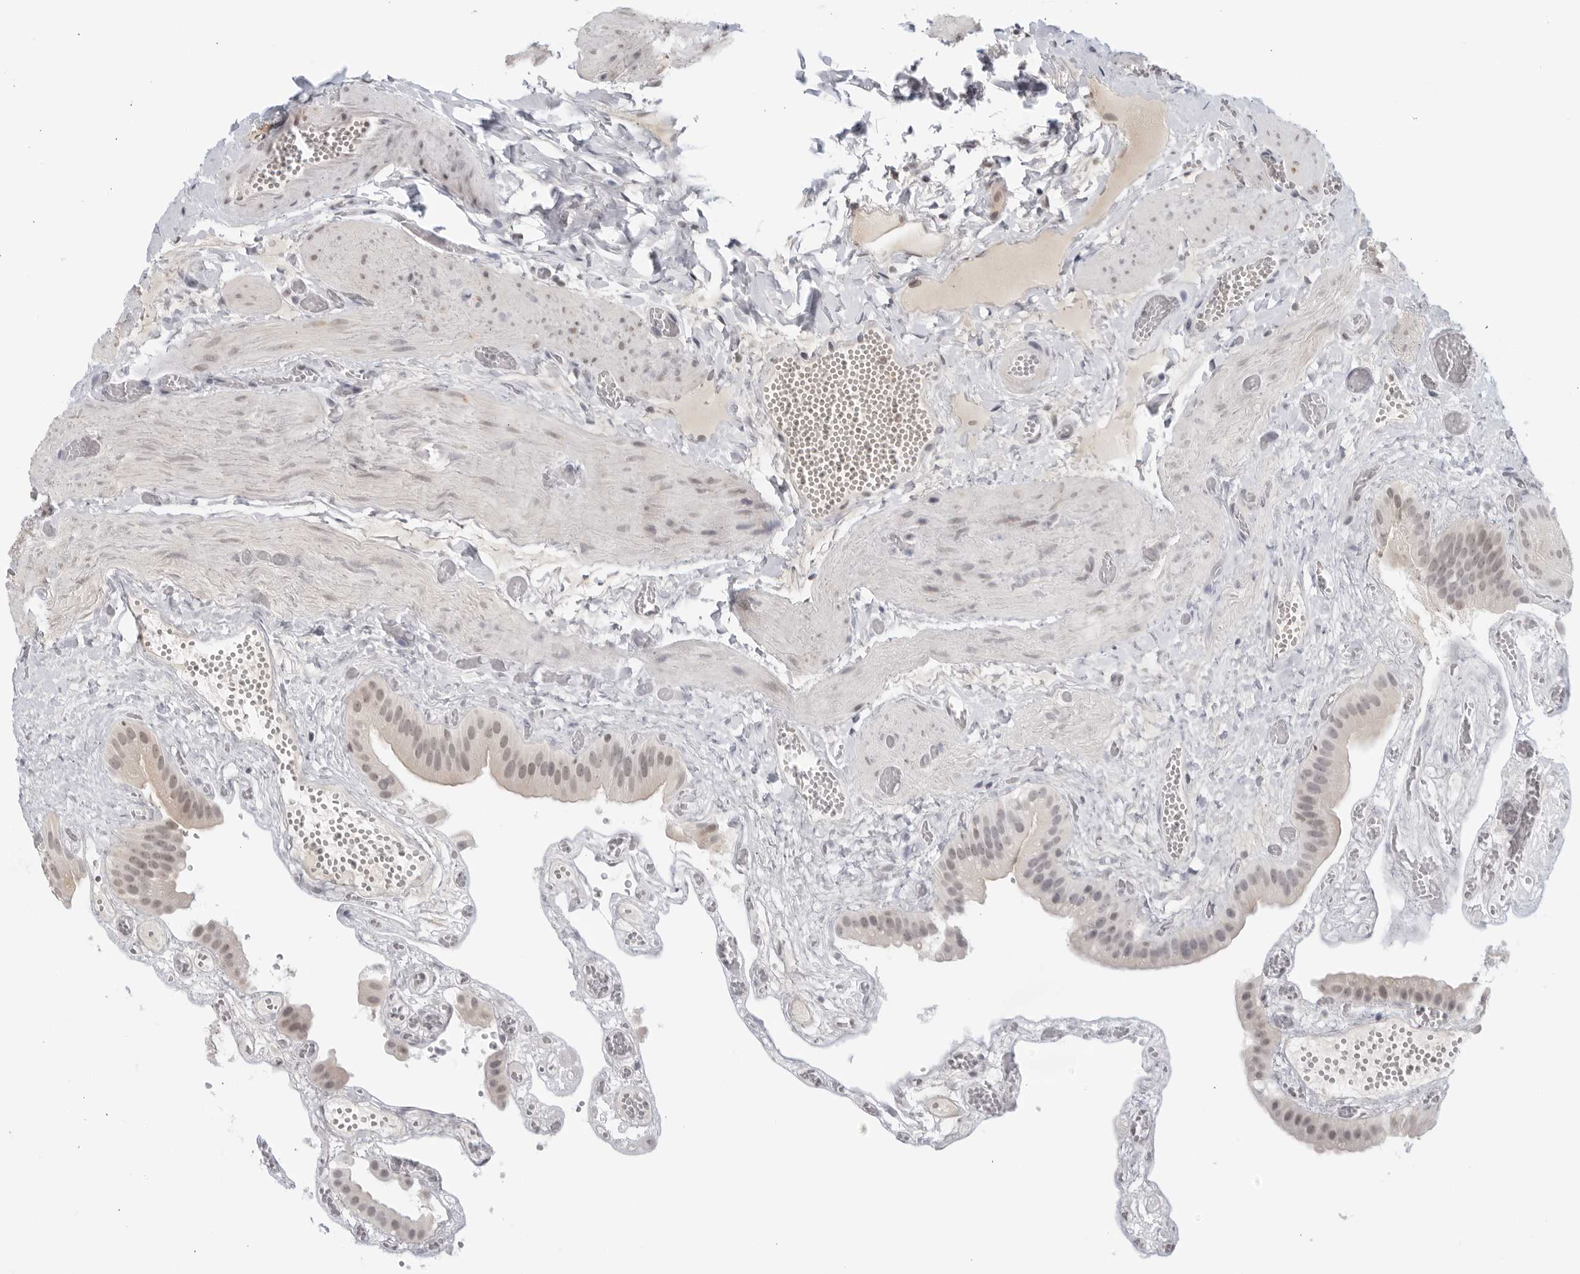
{"staining": {"intensity": "negative", "quantity": "none", "location": "none"}, "tissue": "gallbladder", "cell_type": "Glandular cells", "image_type": "normal", "snomed": [{"axis": "morphology", "description": "Normal tissue, NOS"}, {"axis": "topography", "description": "Gallbladder"}], "caption": "High magnification brightfield microscopy of unremarkable gallbladder stained with DAB (3,3'-diaminobenzidine) (brown) and counterstained with hematoxylin (blue): glandular cells show no significant positivity. The staining is performed using DAB (3,3'-diaminobenzidine) brown chromogen with nuclei counter-stained in using hematoxylin.", "gene": "RAB11FIP3", "patient": {"sex": "female", "age": 64}}